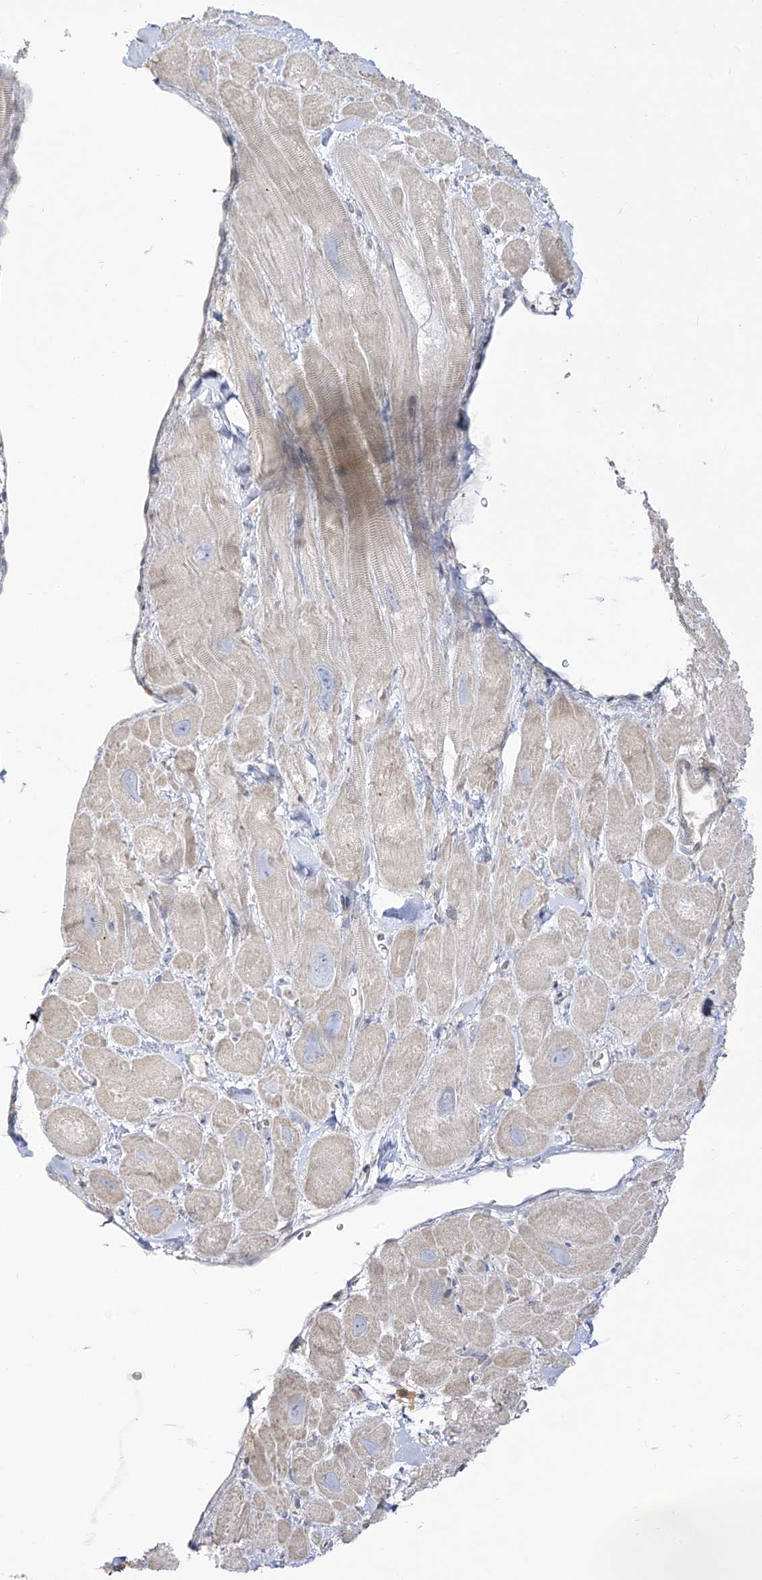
{"staining": {"intensity": "negative", "quantity": "none", "location": "none"}, "tissue": "heart muscle", "cell_type": "Cardiomyocytes", "image_type": "normal", "snomed": [{"axis": "morphology", "description": "Normal tissue, NOS"}, {"axis": "topography", "description": "Heart"}], "caption": "A high-resolution micrograph shows IHC staining of normal heart muscle, which displays no significant staining in cardiomyocytes.", "gene": "ZGRF1", "patient": {"sex": "male", "age": 49}}